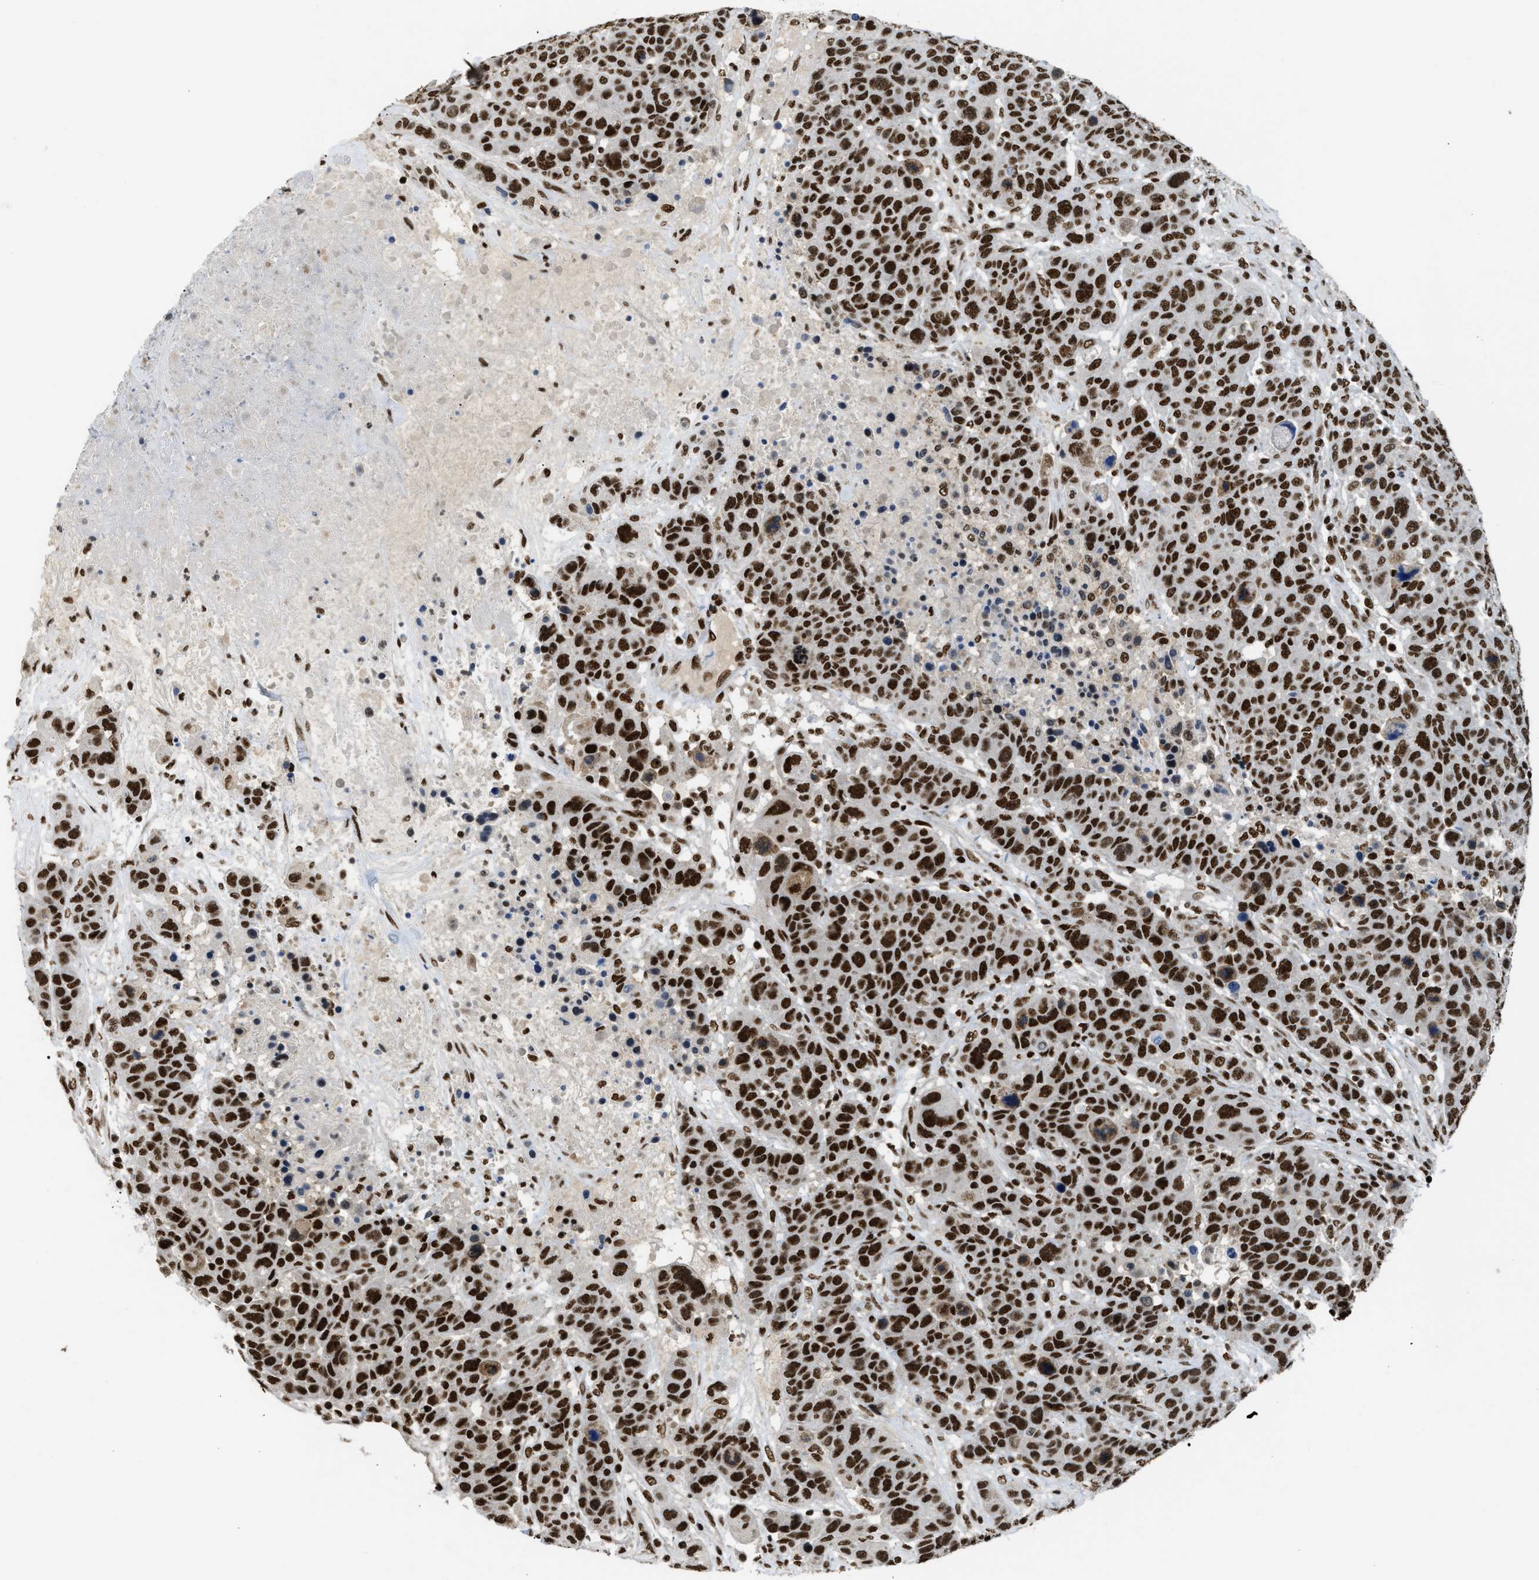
{"staining": {"intensity": "strong", "quantity": ">75%", "location": "nuclear"}, "tissue": "breast cancer", "cell_type": "Tumor cells", "image_type": "cancer", "snomed": [{"axis": "morphology", "description": "Duct carcinoma"}, {"axis": "topography", "description": "Breast"}], "caption": "Tumor cells exhibit high levels of strong nuclear positivity in approximately >75% of cells in human breast cancer (infiltrating ductal carcinoma). Ihc stains the protein of interest in brown and the nuclei are stained blue.", "gene": "SCAF4", "patient": {"sex": "female", "age": 37}}